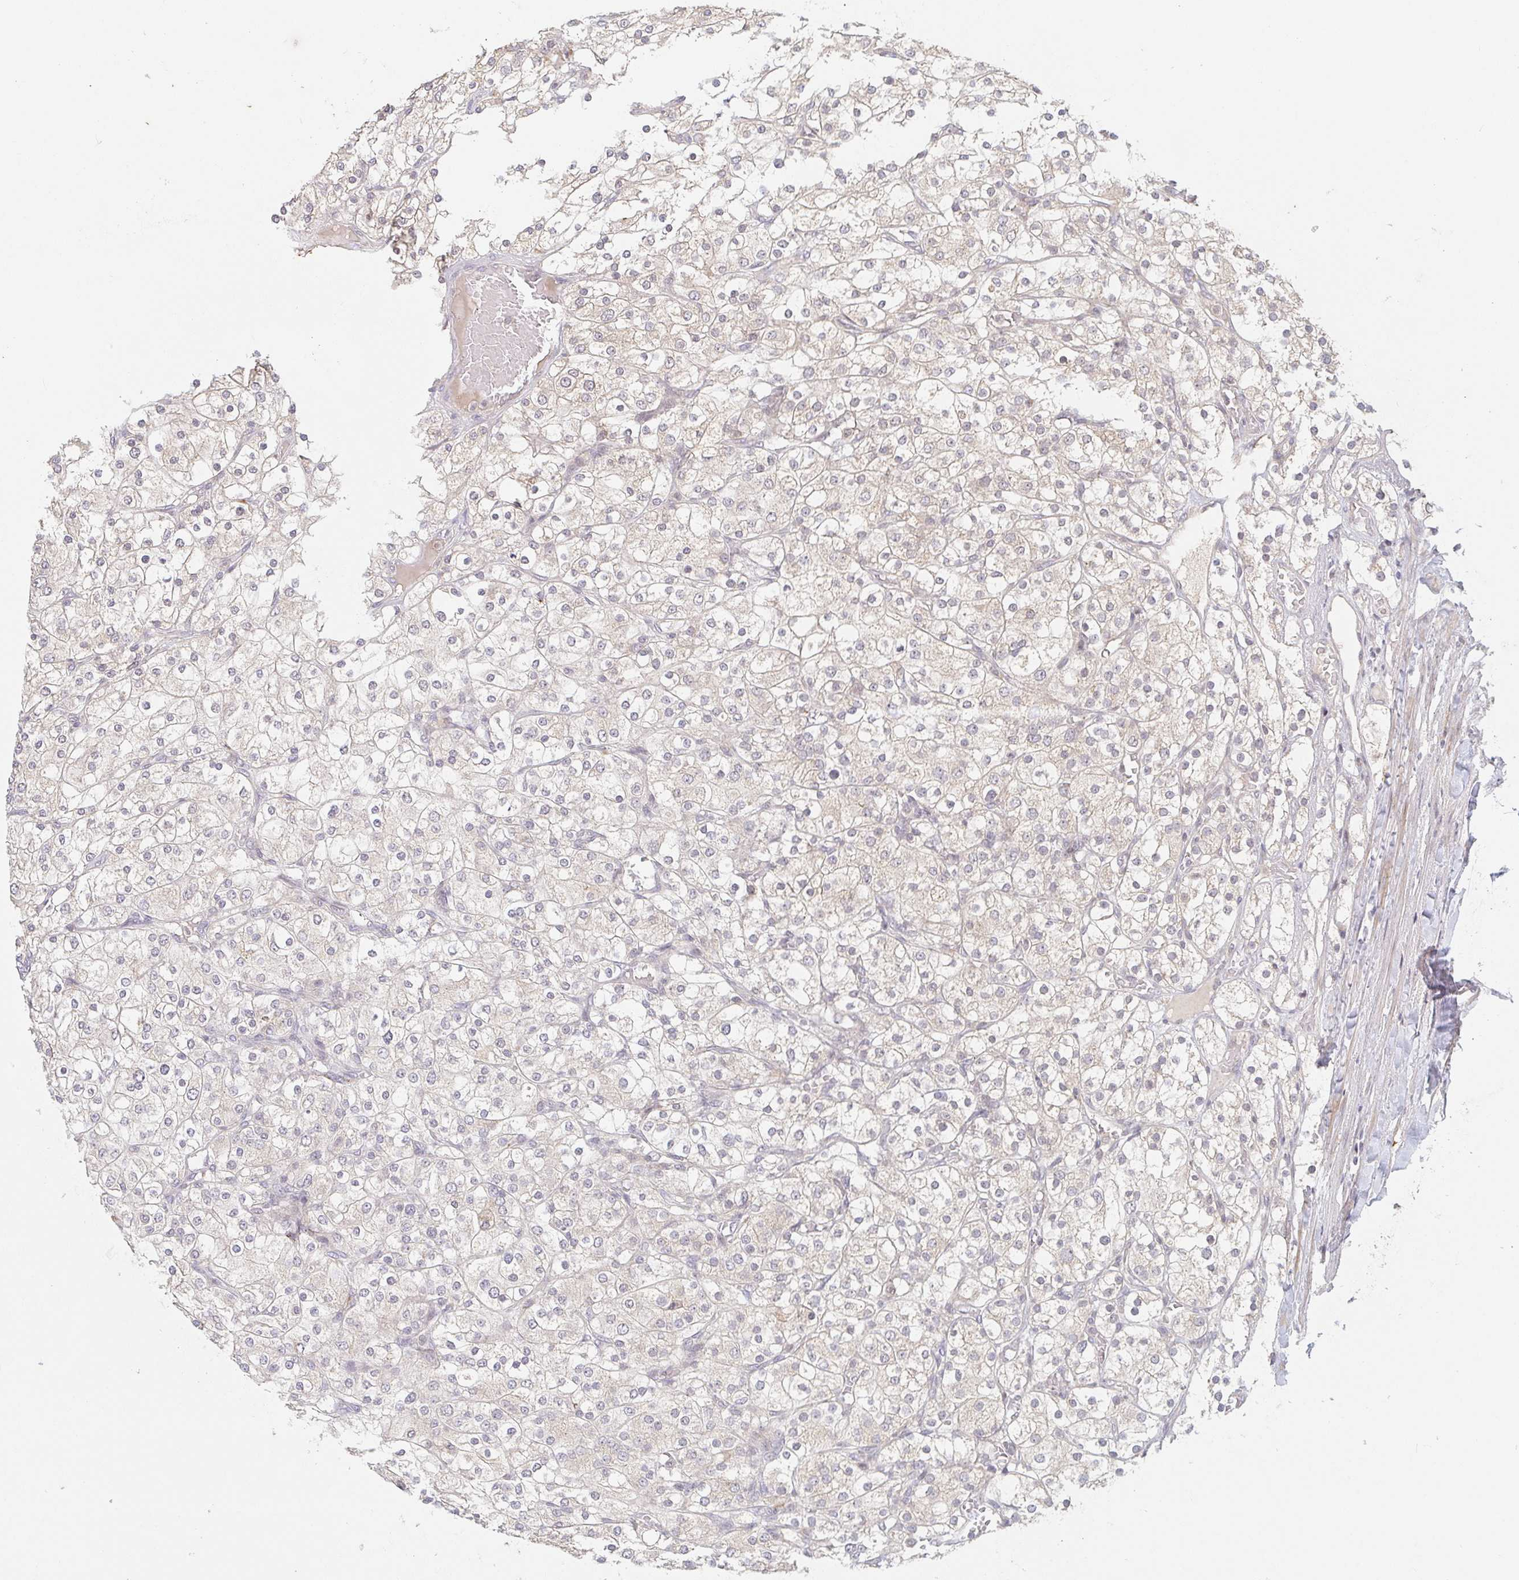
{"staining": {"intensity": "negative", "quantity": "none", "location": "none"}, "tissue": "renal cancer", "cell_type": "Tumor cells", "image_type": "cancer", "snomed": [{"axis": "morphology", "description": "Adenocarcinoma, NOS"}, {"axis": "topography", "description": "Kidney"}], "caption": "Immunohistochemistry micrograph of human renal cancer stained for a protein (brown), which exhibits no staining in tumor cells.", "gene": "DCST1", "patient": {"sex": "male", "age": 80}}